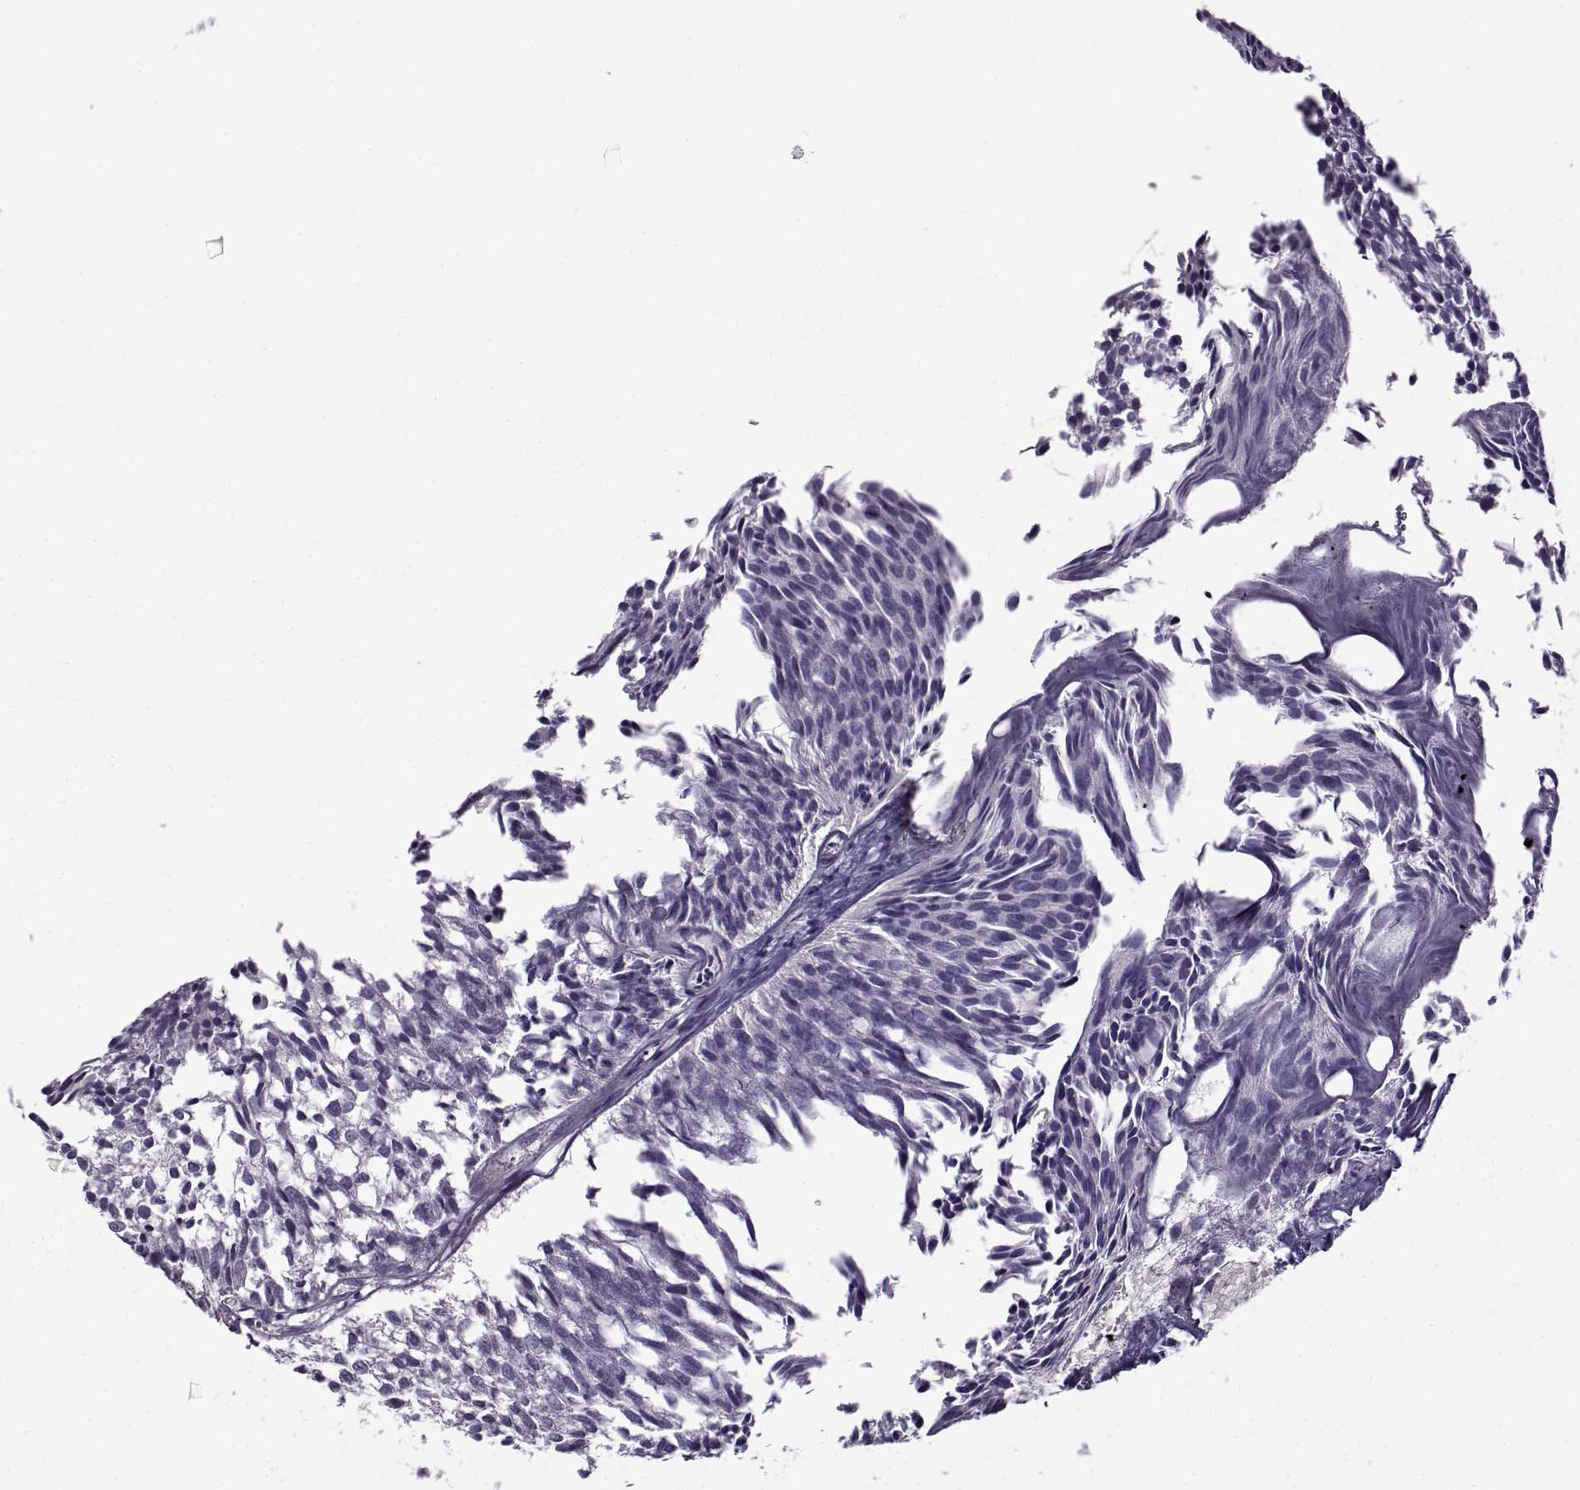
{"staining": {"intensity": "negative", "quantity": "none", "location": "none"}, "tissue": "urothelial cancer", "cell_type": "Tumor cells", "image_type": "cancer", "snomed": [{"axis": "morphology", "description": "Urothelial carcinoma, Low grade"}, {"axis": "topography", "description": "Urinary bladder"}], "caption": "An IHC image of urothelial carcinoma (low-grade) is shown. There is no staining in tumor cells of urothelial carcinoma (low-grade). (Immunohistochemistry (ihc), brightfield microscopy, high magnification).", "gene": "UCP3", "patient": {"sex": "male", "age": 63}}